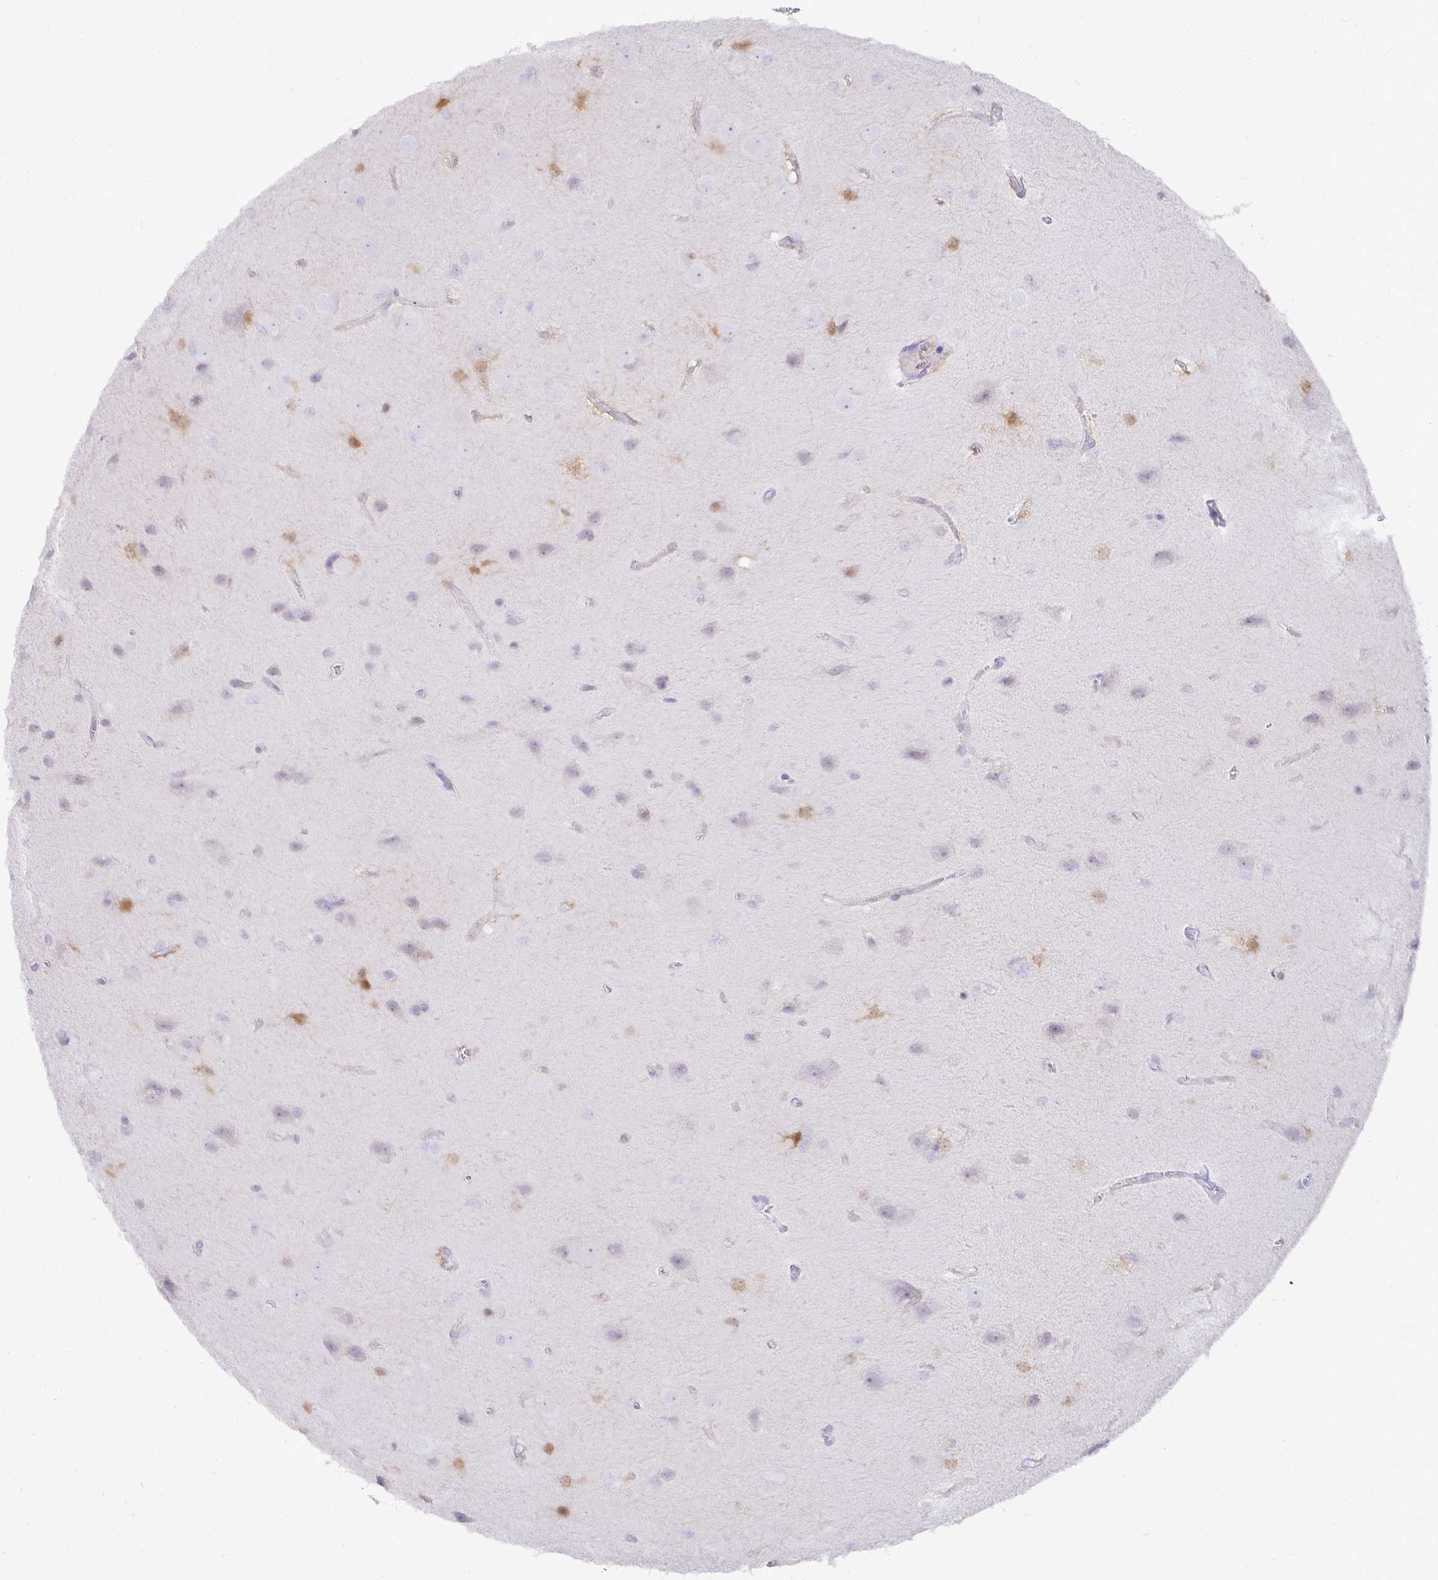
{"staining": {"intensity": "negative", "quantity": "none", "location": "none"}, "tissue": "glioma", "cell_type": "Tumor cells", "image_type": "cancer", "snomed": [{"axis": "morphology", "description": "Glioma, malignant, Low grade"}, {"axis": "topography", "description": "Brain"}], "caption": "A micrograph of glioma stained for a protein shows no brown staining in tumor cells.", "gene": "HSPB6", "patient": {"sex": "female", "age": 34}}